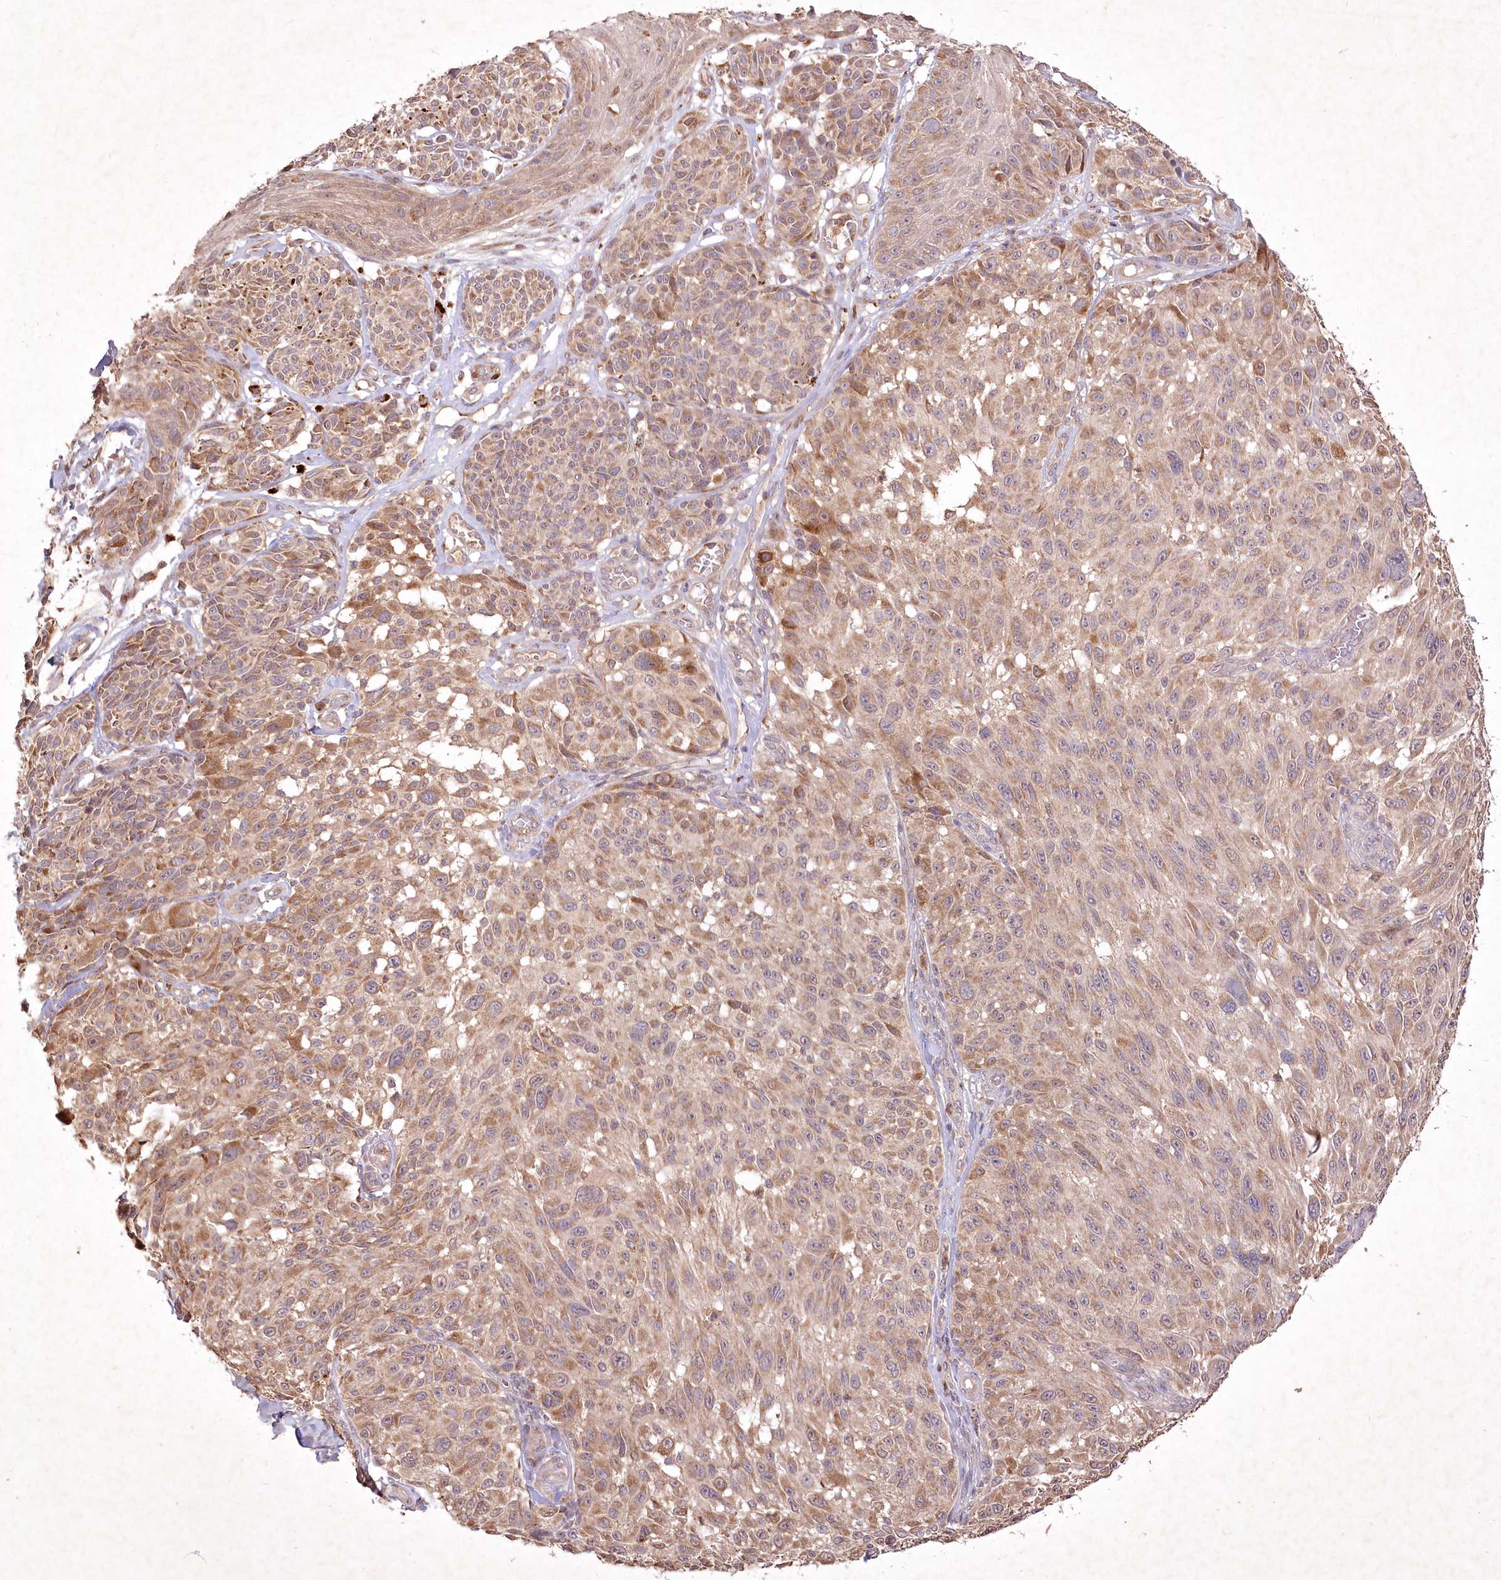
{"staining": {"intensity": "moderate", "quantity": "25%-75%", "location": "cytoplasmic/membranous"}, "tissue": "melanoma", "cell_type": "Tumor cells", "image_type": "cancer", "snomed": [{"axis": "morphology", "description": "Malignant melanoma, NOS"}, {"axis": "topography", "description": "Skin"}], "caption": "This photomicrograph exhibits malignant melanoma stained with IHC to label a protein in brown. The cytoplasmic/membranous of tumor cells show moderate positivity for the protein. Nuclei are counter-stained blue.", "gene": "IRAK1BP1", "patient": {"sex": "male", "age": 83}}